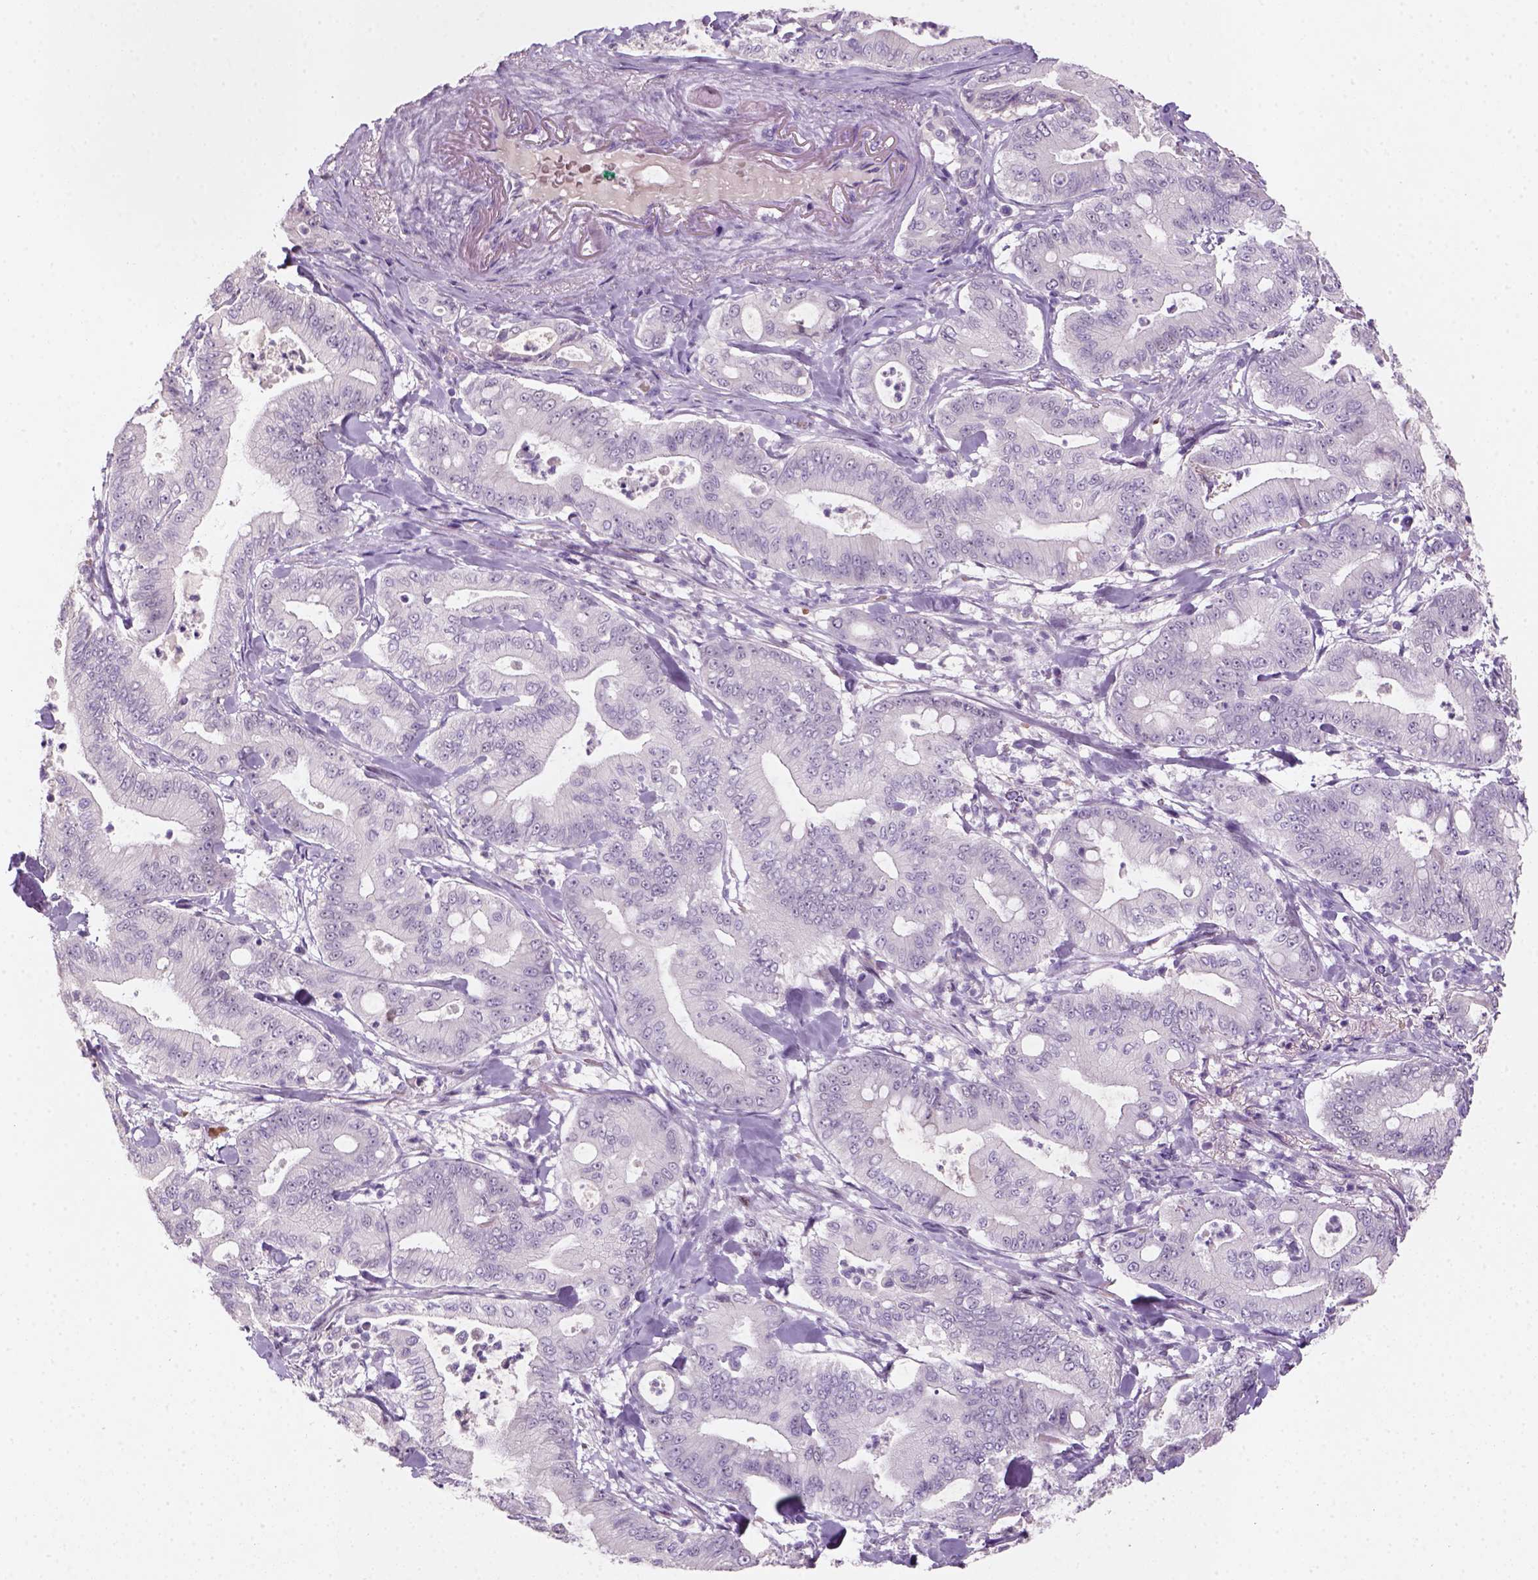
{"staining": {"intensity": "negative", "quantity": "none", "location": "none"}, "tissue": "pancreatic cancer", "cell_type": "Tumor cells", "image_type": "cancer", "snomed": [{"axis": "morphology", "description": "Adenocarcinoma, NOS"}, {"axis": "topography", "description": "Pancreas"}], "caption": "Pancreatic cancer (adenocarcinoma) was stained to show a protein in brown. There is no significant expression in tumor cells.", "gene": "ZMAT4", "patient": {"sex": "male", "age": 71}}